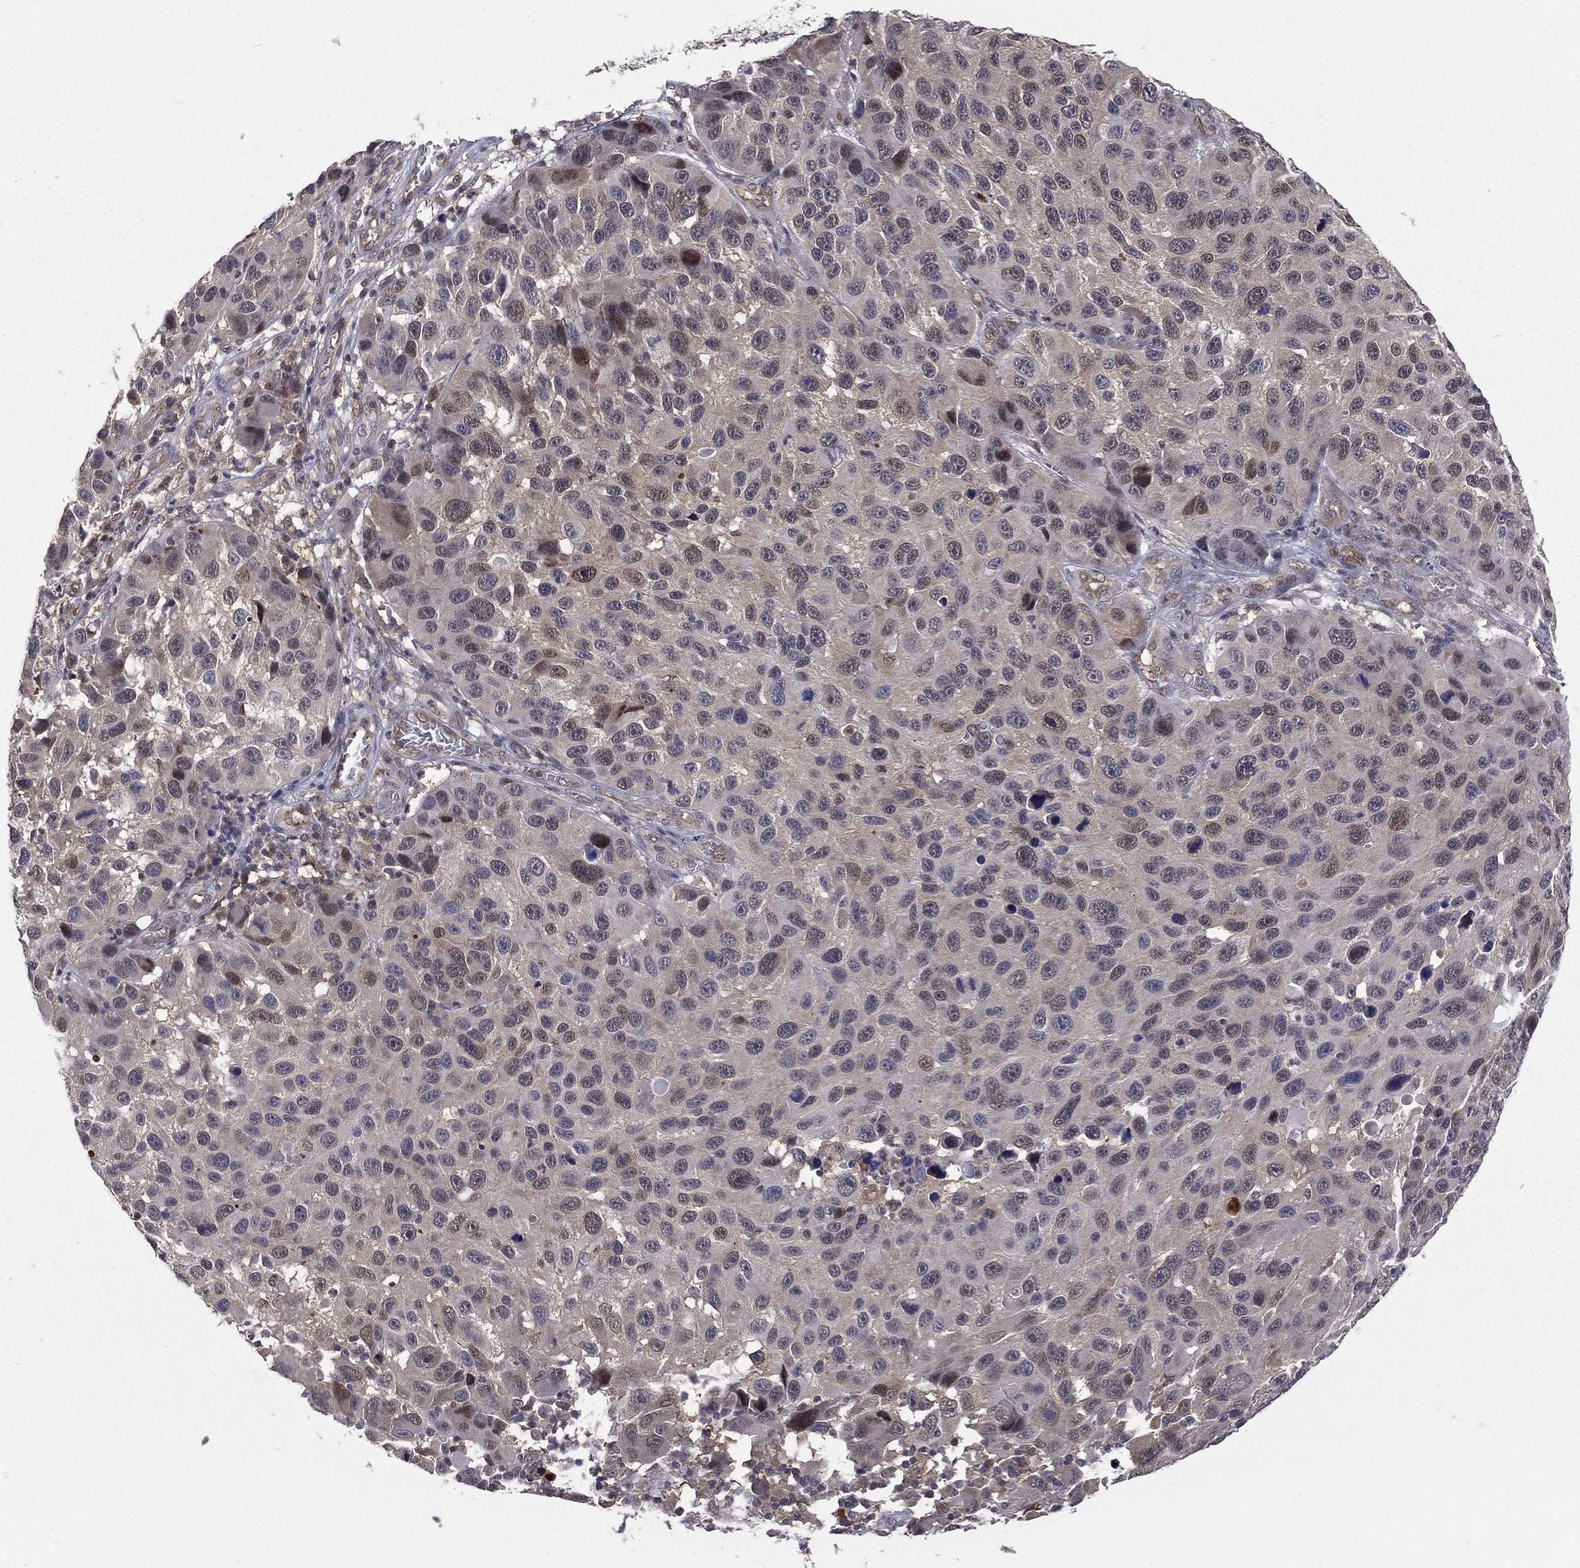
{"staining": {"intensity": "negative", "quantity": "none", "location": "none"}, "tissue": "melanoma", "cell_type": "Tumor cells", "image_type": "cancer", "snomed": [{"axis": "morphology", "description": "Malignant melanoma, NOS"}, {"axis": "topography", "description": "Skin"}], "caption": "High power microscopy micrograph of an immunohistochemistry photomicrograph of melanoma, revealing no significant expression in tumor cells.", "gene": "GMPR2", "patient": {"sex": "male", "age": 53}}